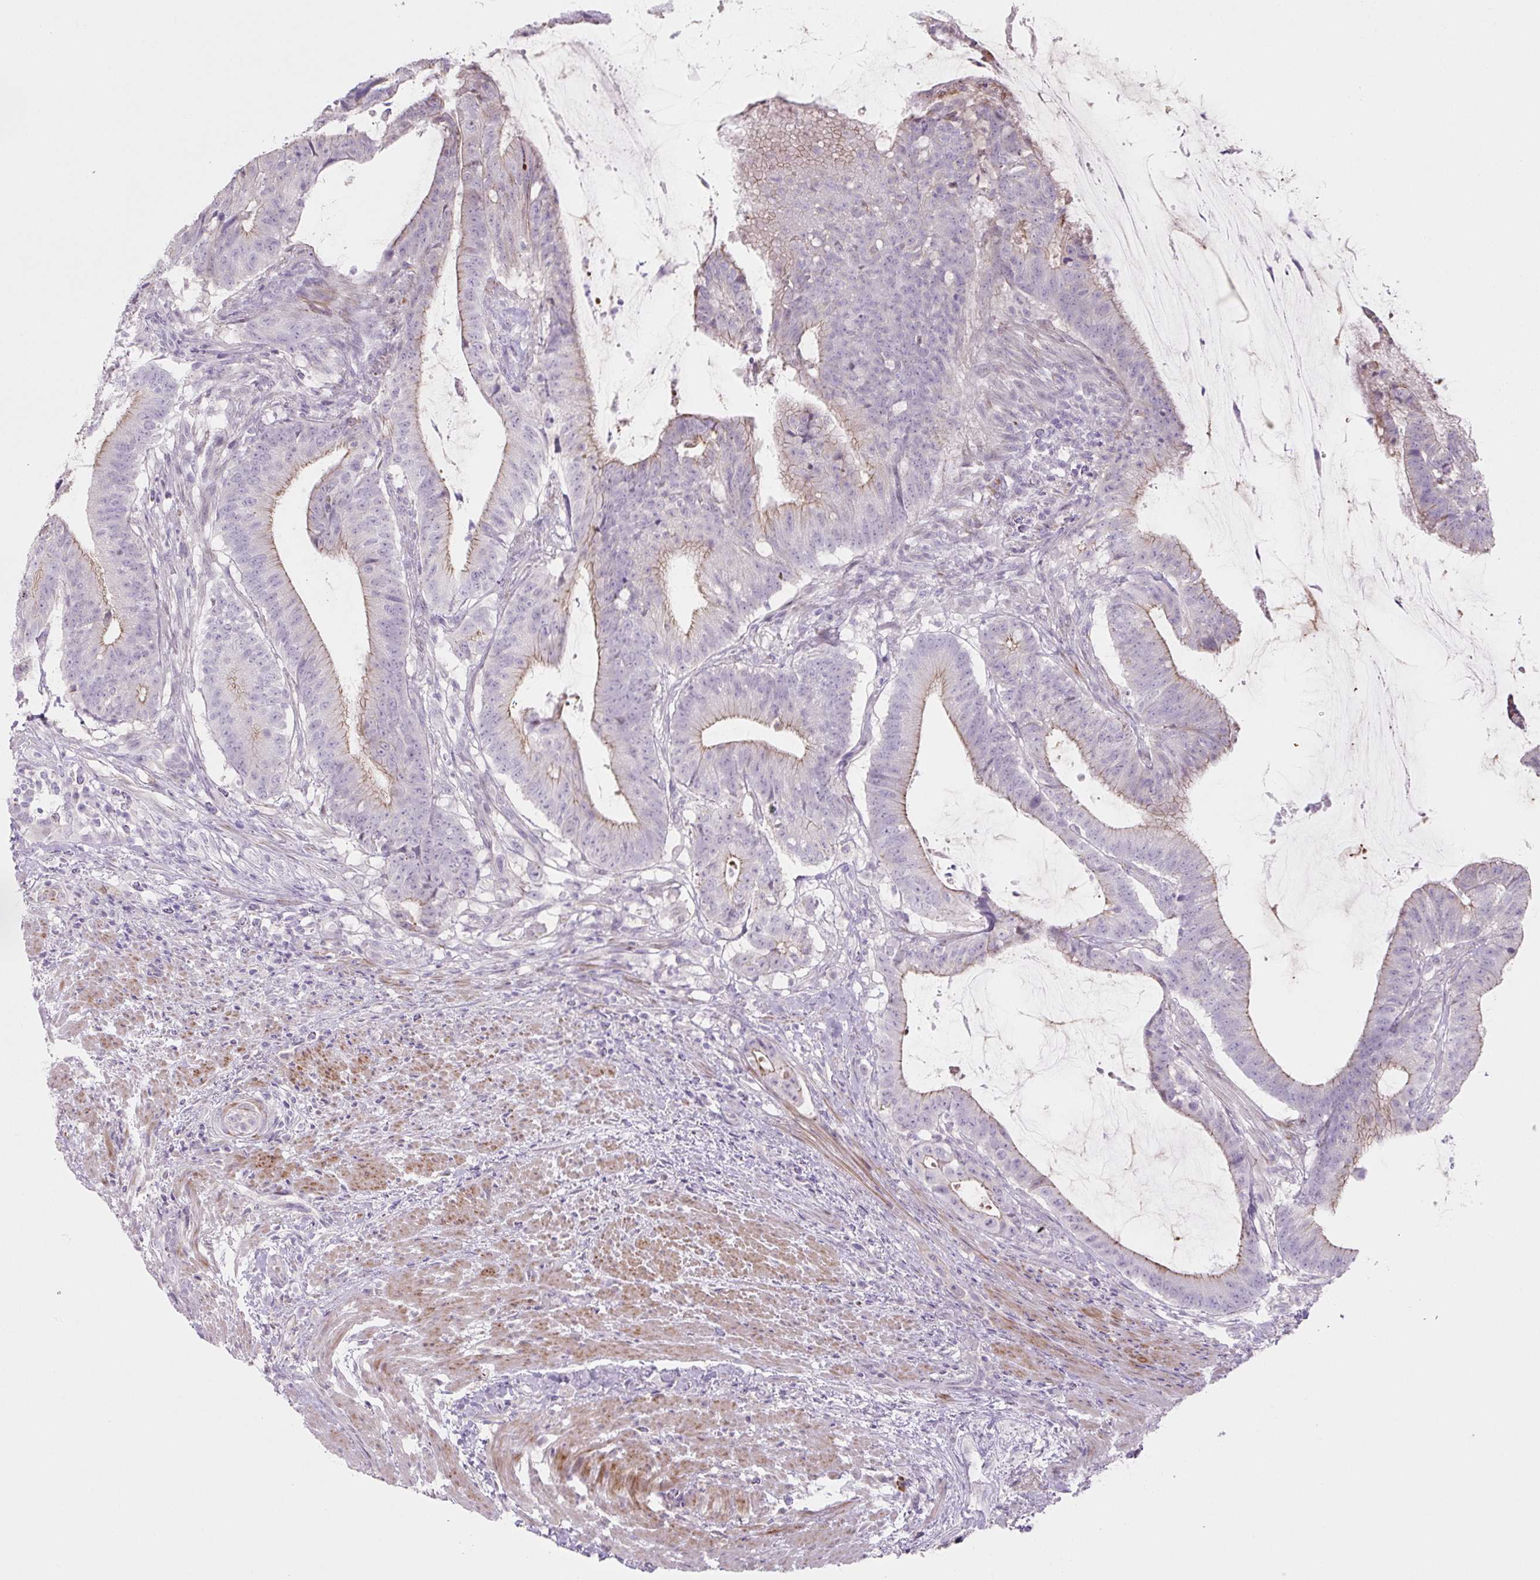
{"staining": {"intensity": "moderate", "quantity": "25%-75%", "location": "cytoplasmic/membranous"}, "tissue": "colorectal cancer", "cell_type": "Tumor cells", "image_type": "cancer", "snomed": [{"axis": "morphology", "description": "Adenocarcinoma, NOS"}, {"axis": "topography", "description": "Colon"}], "caption": "This is a histology image of immunohistochemistry staining of colorectal cancer (adenocarcinoma), which shows moderate staining in the cytoplasmic/membranous of tumor cells.", "gene": "PRM1", "patient": {"sex": "female", "age": 43}}